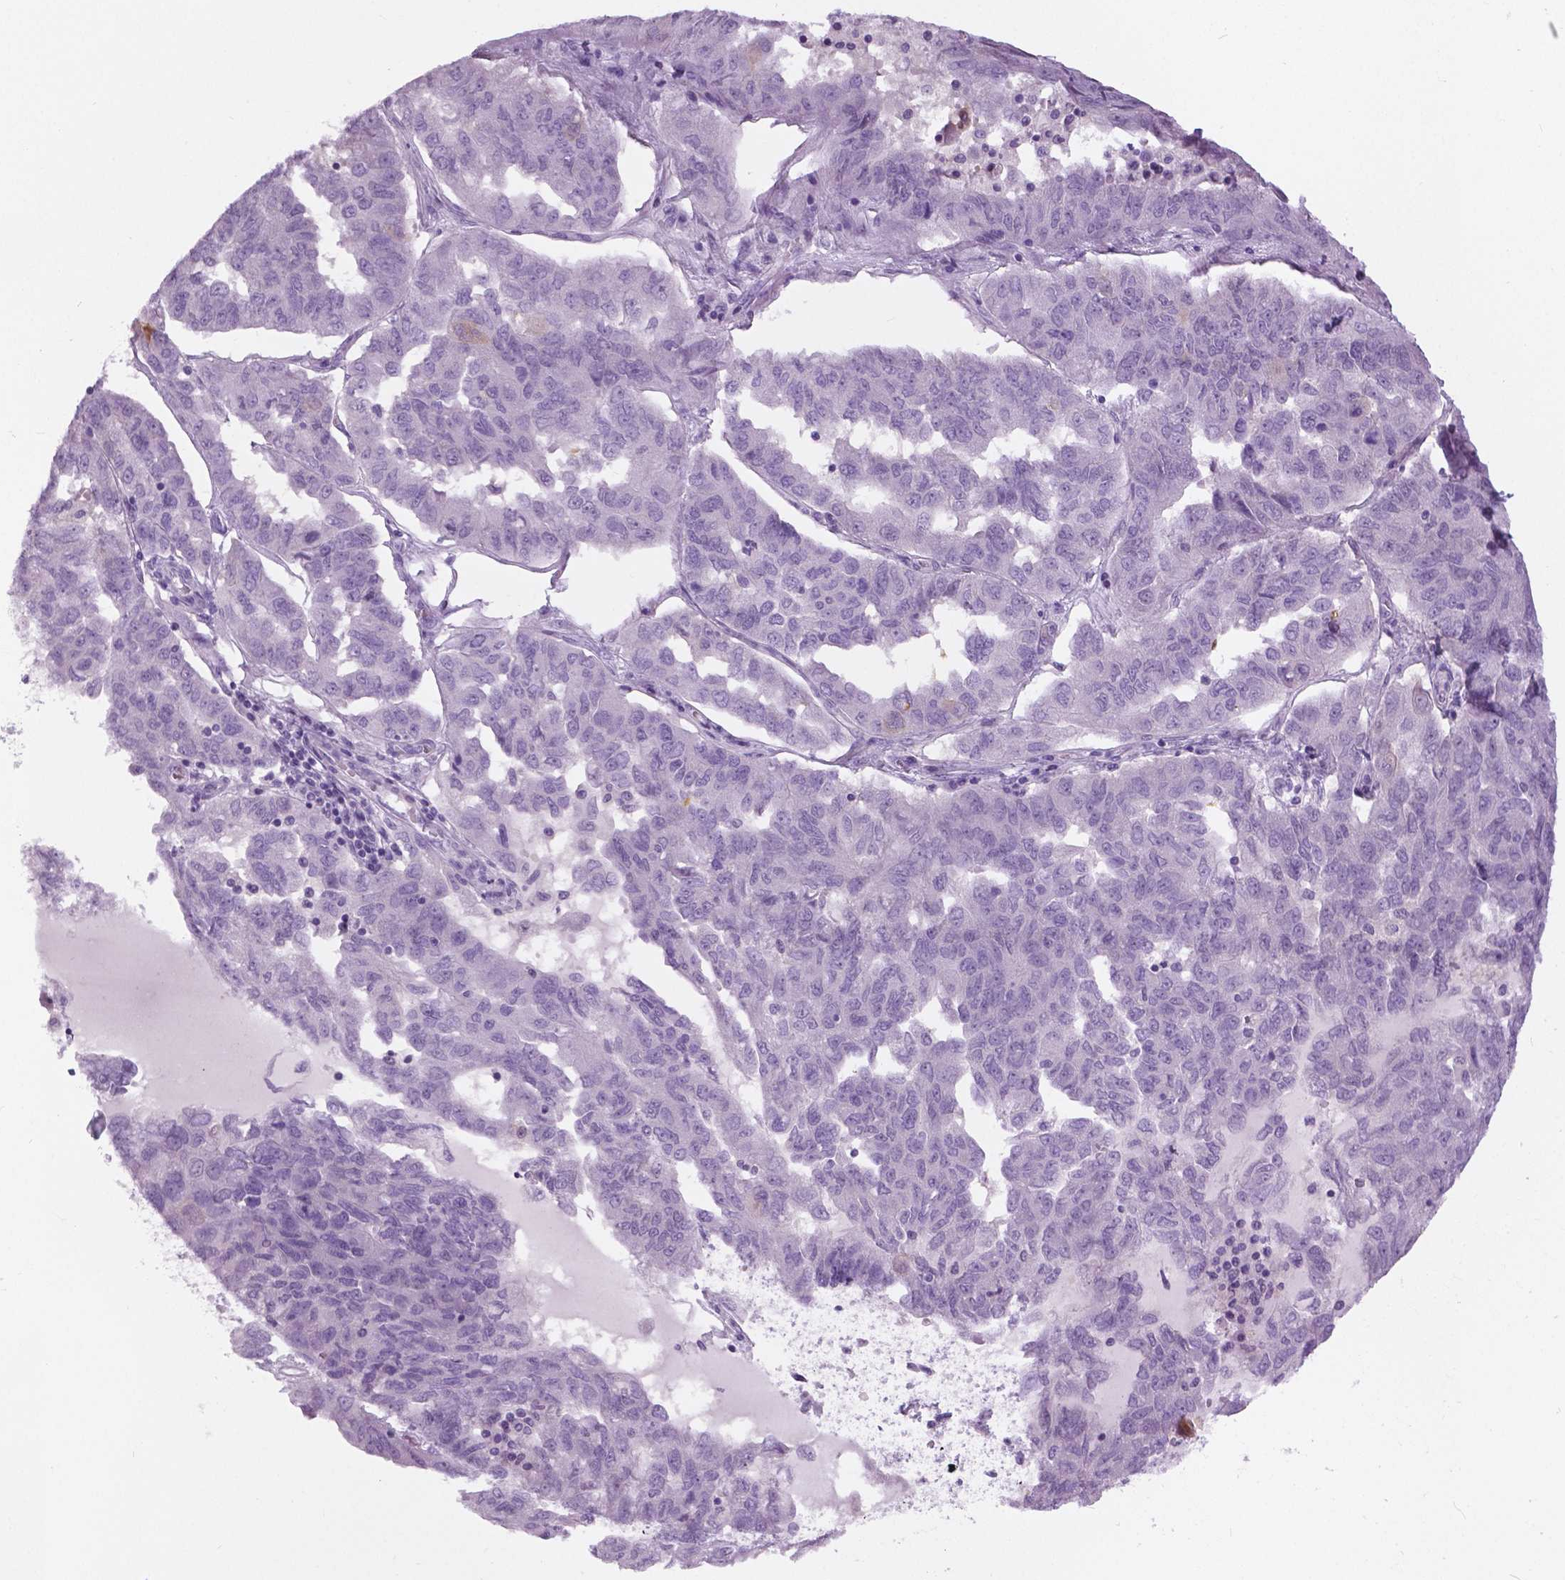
{"staining": {"intensity": "negative", "quantity": "none", "location": "none"}, "tissue": "ovarian cancer", "cell_type": "Tumor cells", "image_type": "cancer", "snomed": [{"axis": "morphology", "description": "Cystadenocarcinoma, serous, NOS"}, {"axis": "topography", "description": "Ovary"}], "caption": "Histopathology image shows no significant protein positivity in tumor cells of ovarian serous cystadenocarcinoma. (DAB (3,3'-diaminobenzidine) IHC visualized using brightfield microscopy, high magnification).", "gene": "TP53TG5", "patient": {"sex": "female", "age": 64}}